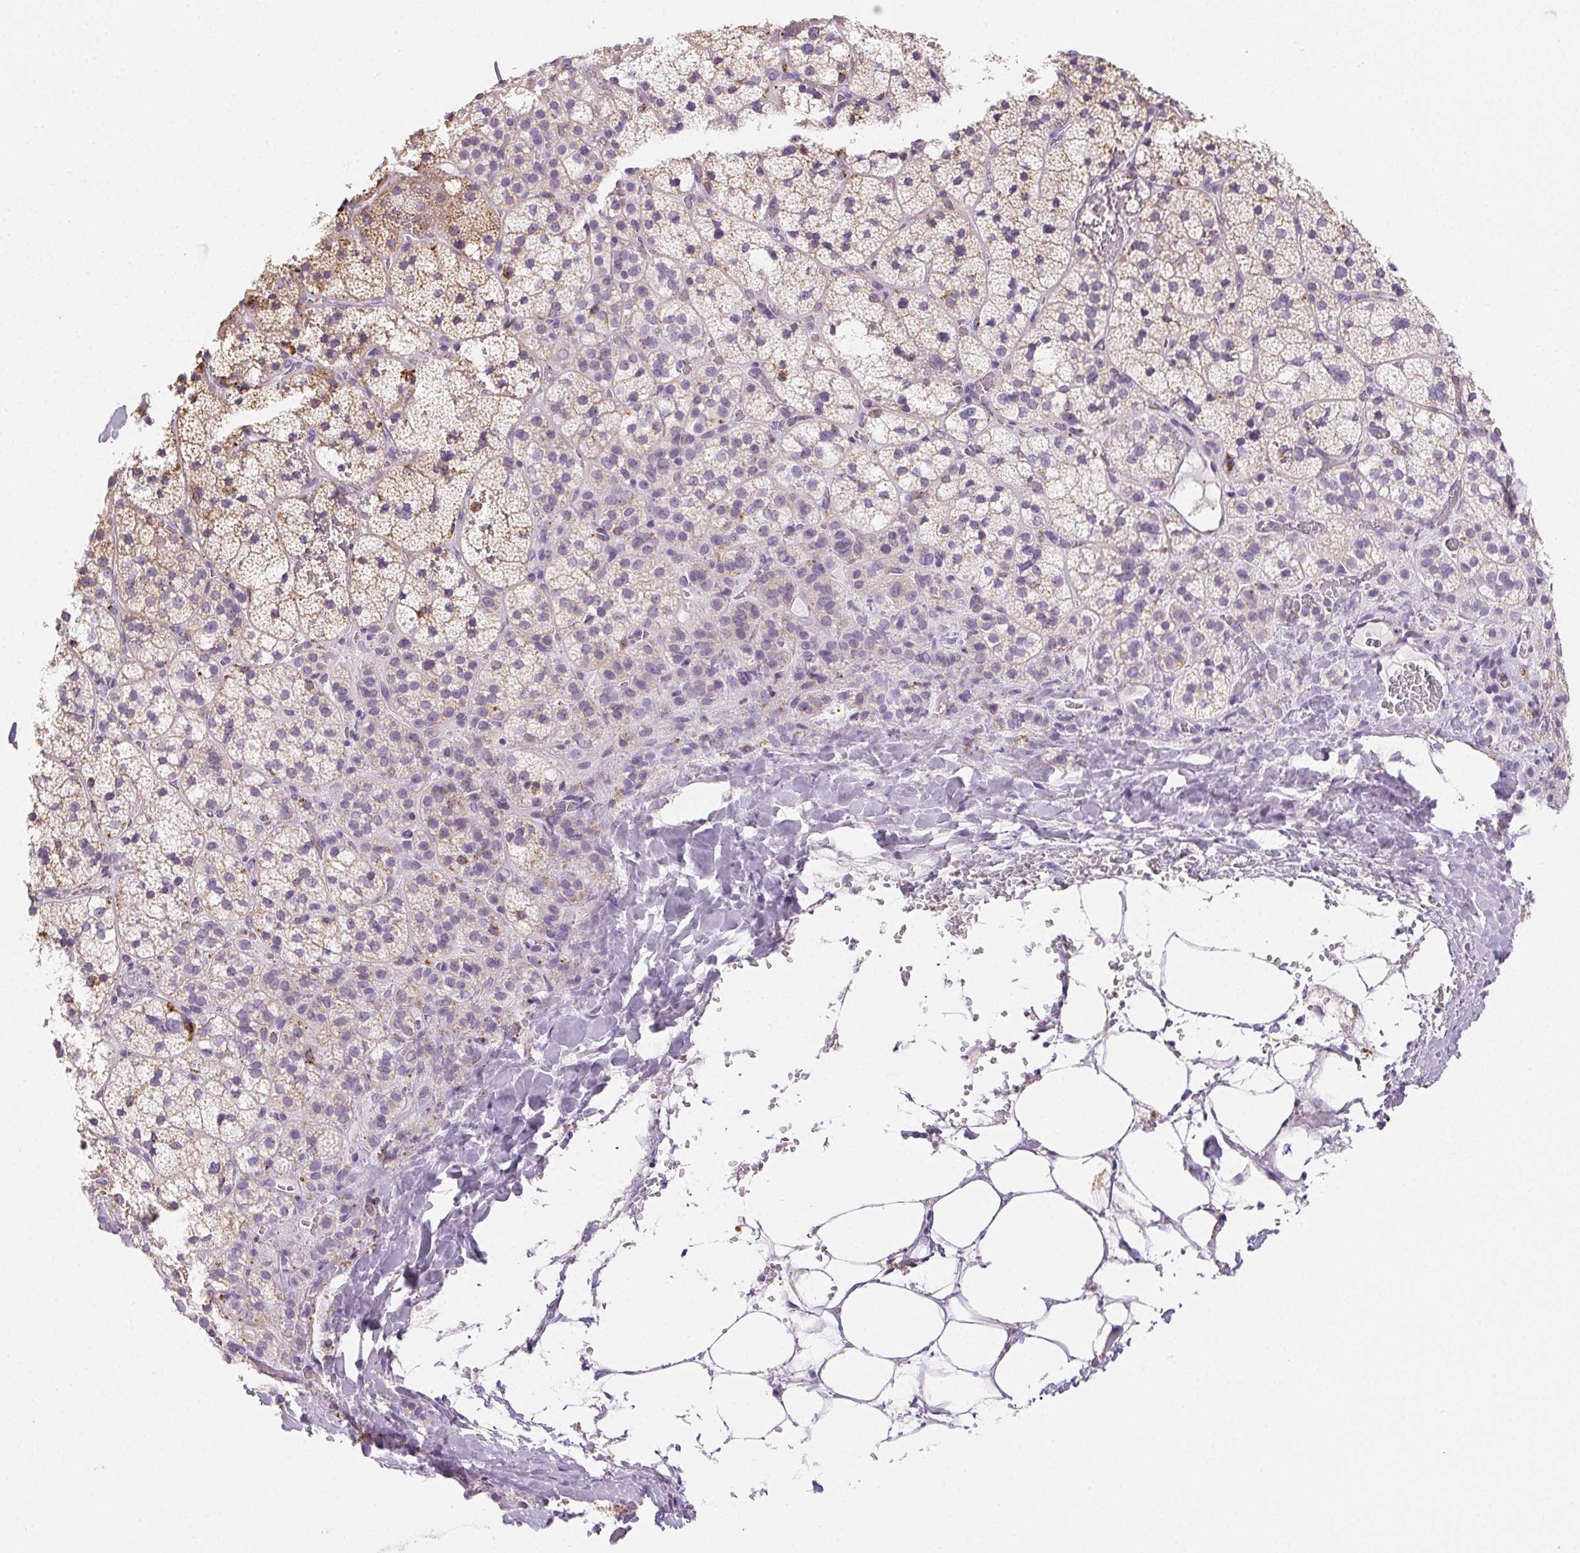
{"staining": {"intensity": "moderate", "quantity": "25%-75%", "location": "cytoplasmic/membranous"}, "tissue": "adrenal gland", "cell_type": "Glandular cells", "image_type": "normal", "snomed": [{"axis": "morphology", "description": "Normal tissue, NOS"}, {"axis": "topography", "description": "Adrenal gland"}], "caption": "This photomicrograph displays normal adrenal gland stained with IHC to label a protein in brown. The cytoplasmic/membranous of glandular cells show moderate positivity for the protein. Nuclei are counter-stained blue.", "gene": "LIPA", "patient": {"sex": "male", "age": 53}}